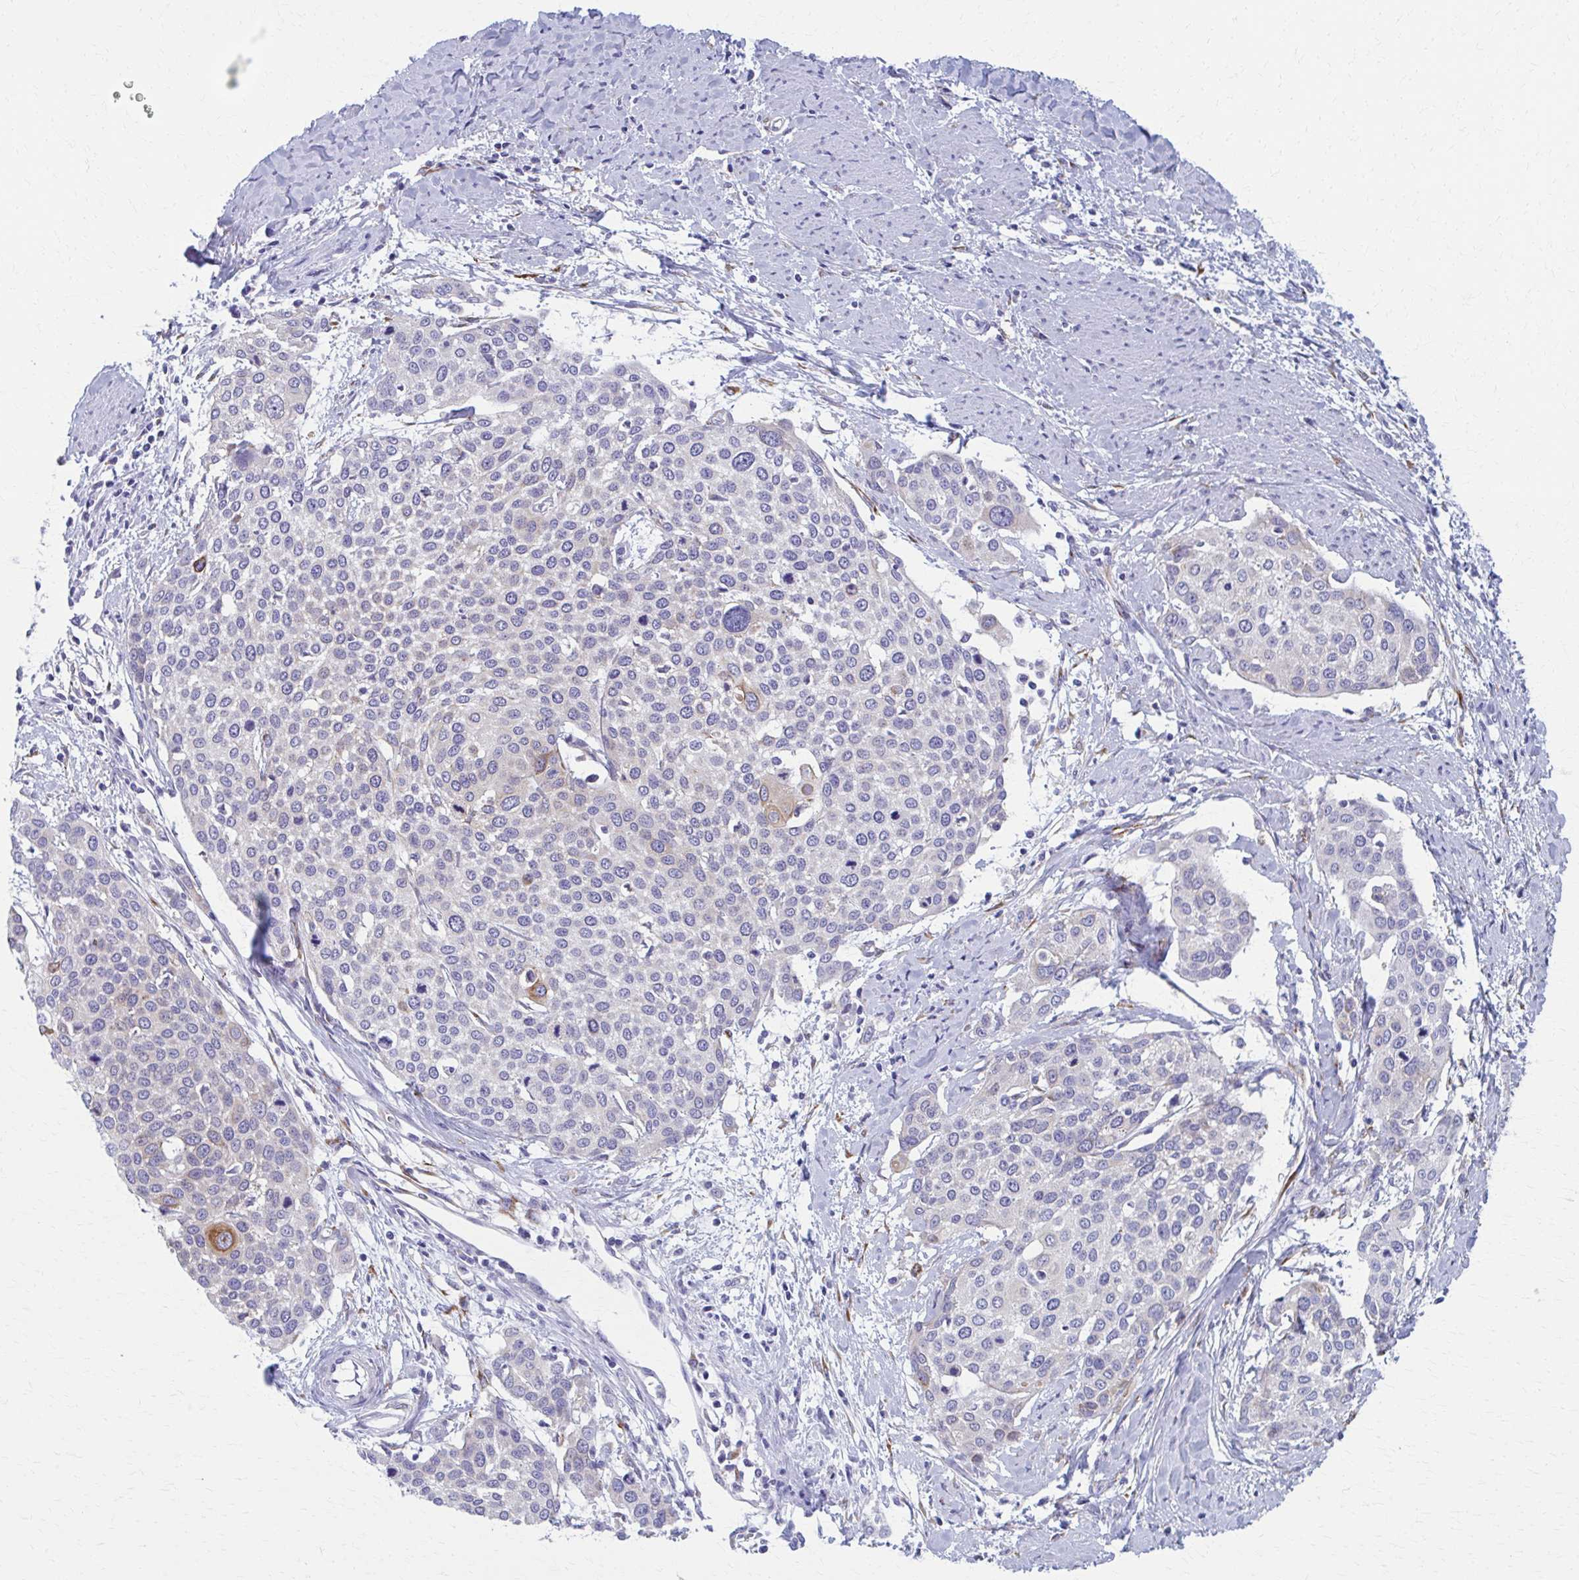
{"staining": {"intensity": "moderate", "quantity": "<25%", "location": "cytoplasmic/membranous"}, "tissue": "cervical cancer", "cell_type": "Tumor cells", "image_type": "cancer", "snomed": [{"axis": "morphology", "description": "Squamous cell carcinoma, NOS"}, {"axis": "topography", "description": "Cervix"}], "caption": "DAB immunohistochemical staining of cervical cancer exhibits moderate cytoplasmic/membranous protein positivity in approximately <25% of tumor cells.", "gene": "SPATS2L", "patient": {"sex": "female", "age": 44}}